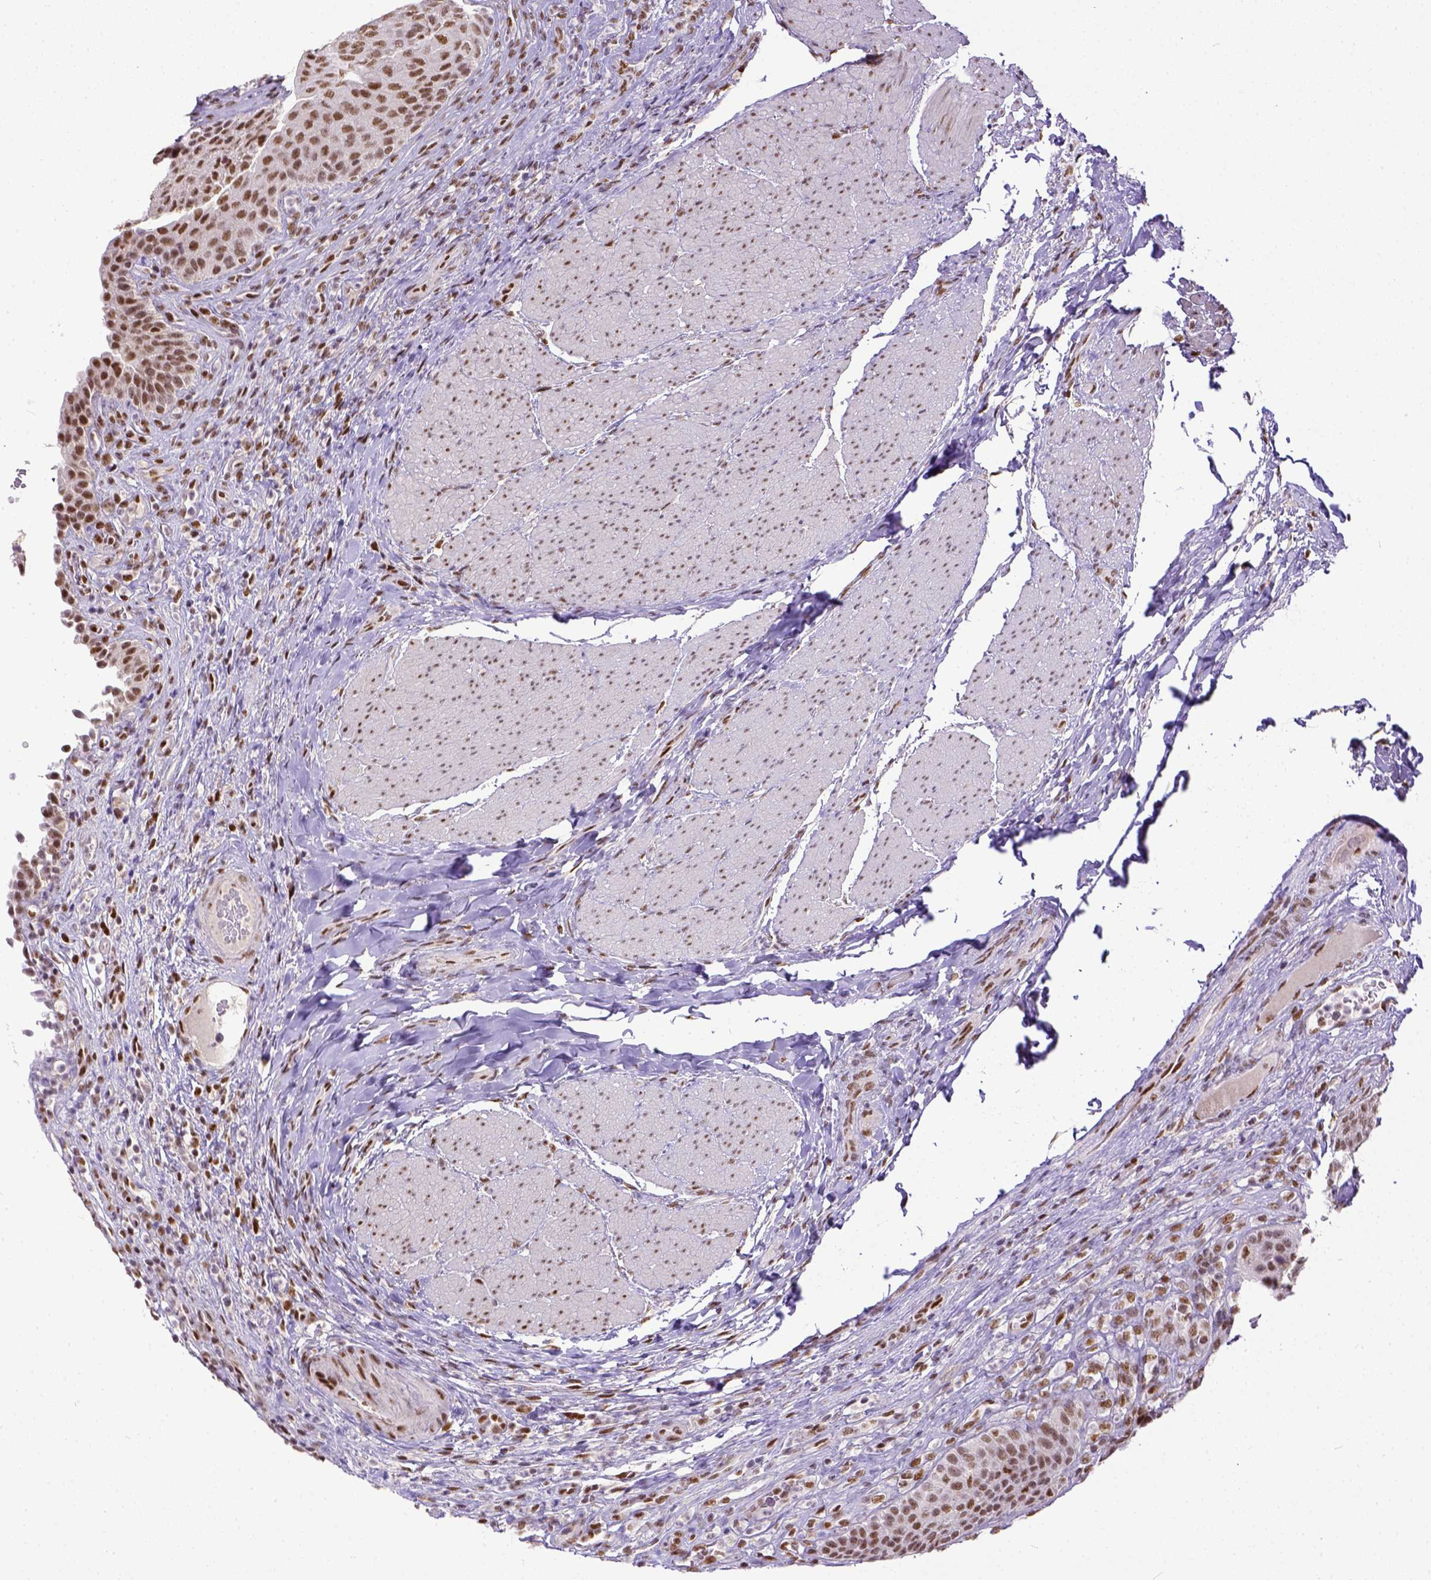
{"staining": {"intensity": "moderate", "quantity": ">75%", "location": "nuclear"}, "tissue": "urinary bladder", "cell_type": "Urothelial cells", "image_type": "normal", "snomed": [{"axis": "morphology", "description": "Normal tissue, NOS"}, {"axis": "topography", "description": "Urinary bladder"}, {"axis": "topography", "description": "Peripheral nerve tissue"}], "caption": "Immunohistochemical staining of unremarkable urinary bladder exhibits medium levels of moderate nuclear positivity in approximately >75% of urothelial cells.", "gene": "ERCC1", "patient": {"sex": "male", "age": 66}}